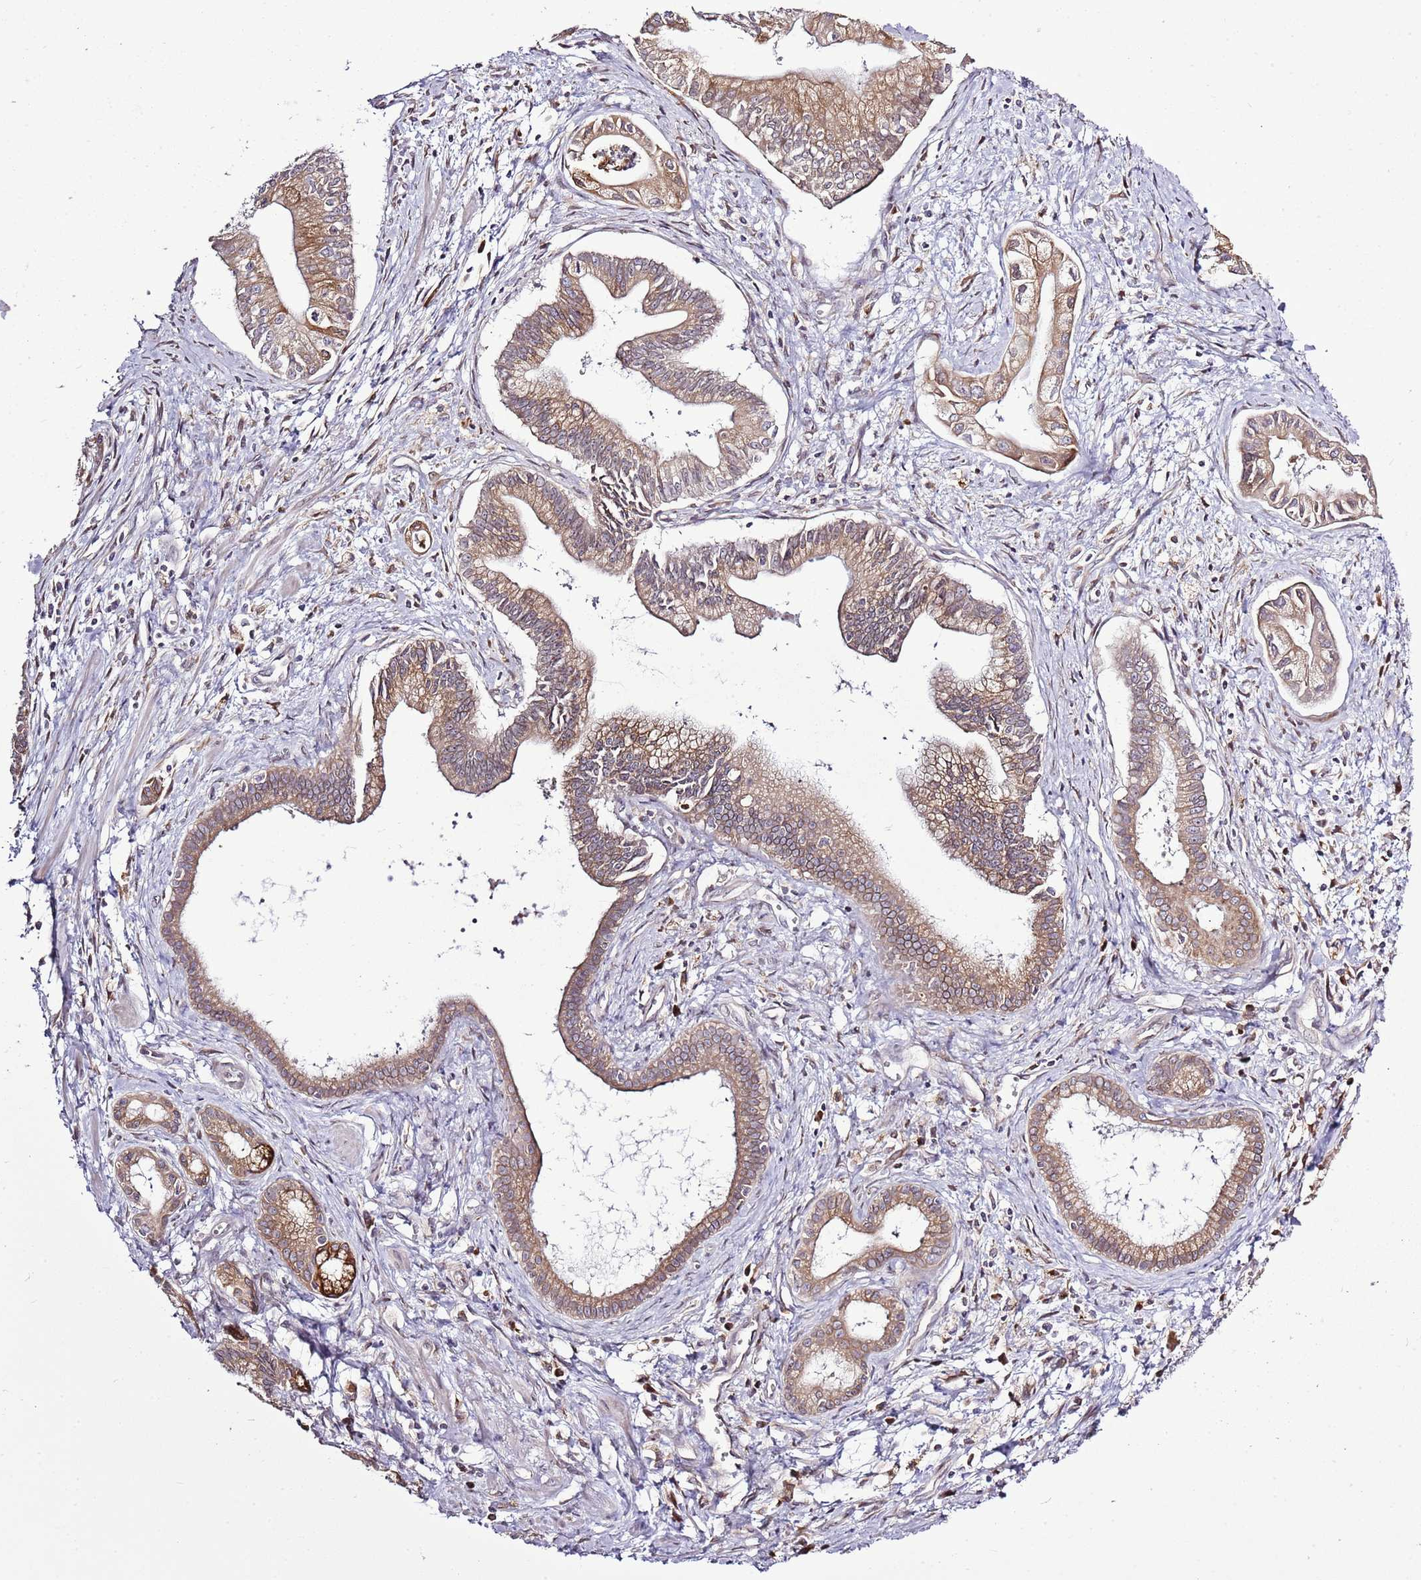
{"staining": {"intensity": "moderate", "quantity": "25%-75%", "location": "cytoplasmic/membranous"}, "tissue": "pancreatic cancer", "cell_type": "Tumor cells", "image_type": "cancer", "snomed": [{"axis": "morphology", "description": "Adenocarcinoma, NOS"}, {"axis": "topography", "description": "Pancreas"}], "caption": "DAB (3,3'-diaminobenzidine) immunohistochemical staining of pancreatic cancer (adenocarcinoma) displays moderate cytoplasmic/membranous protein expression in approximately 25%-75% of tumor cells. (DAB (3,3'-diaminobenzidine) = brown stain, brightfield microscopy at high magnification).", "gene": "TMED10", "patient": {"sex": "male", "age": 78}}